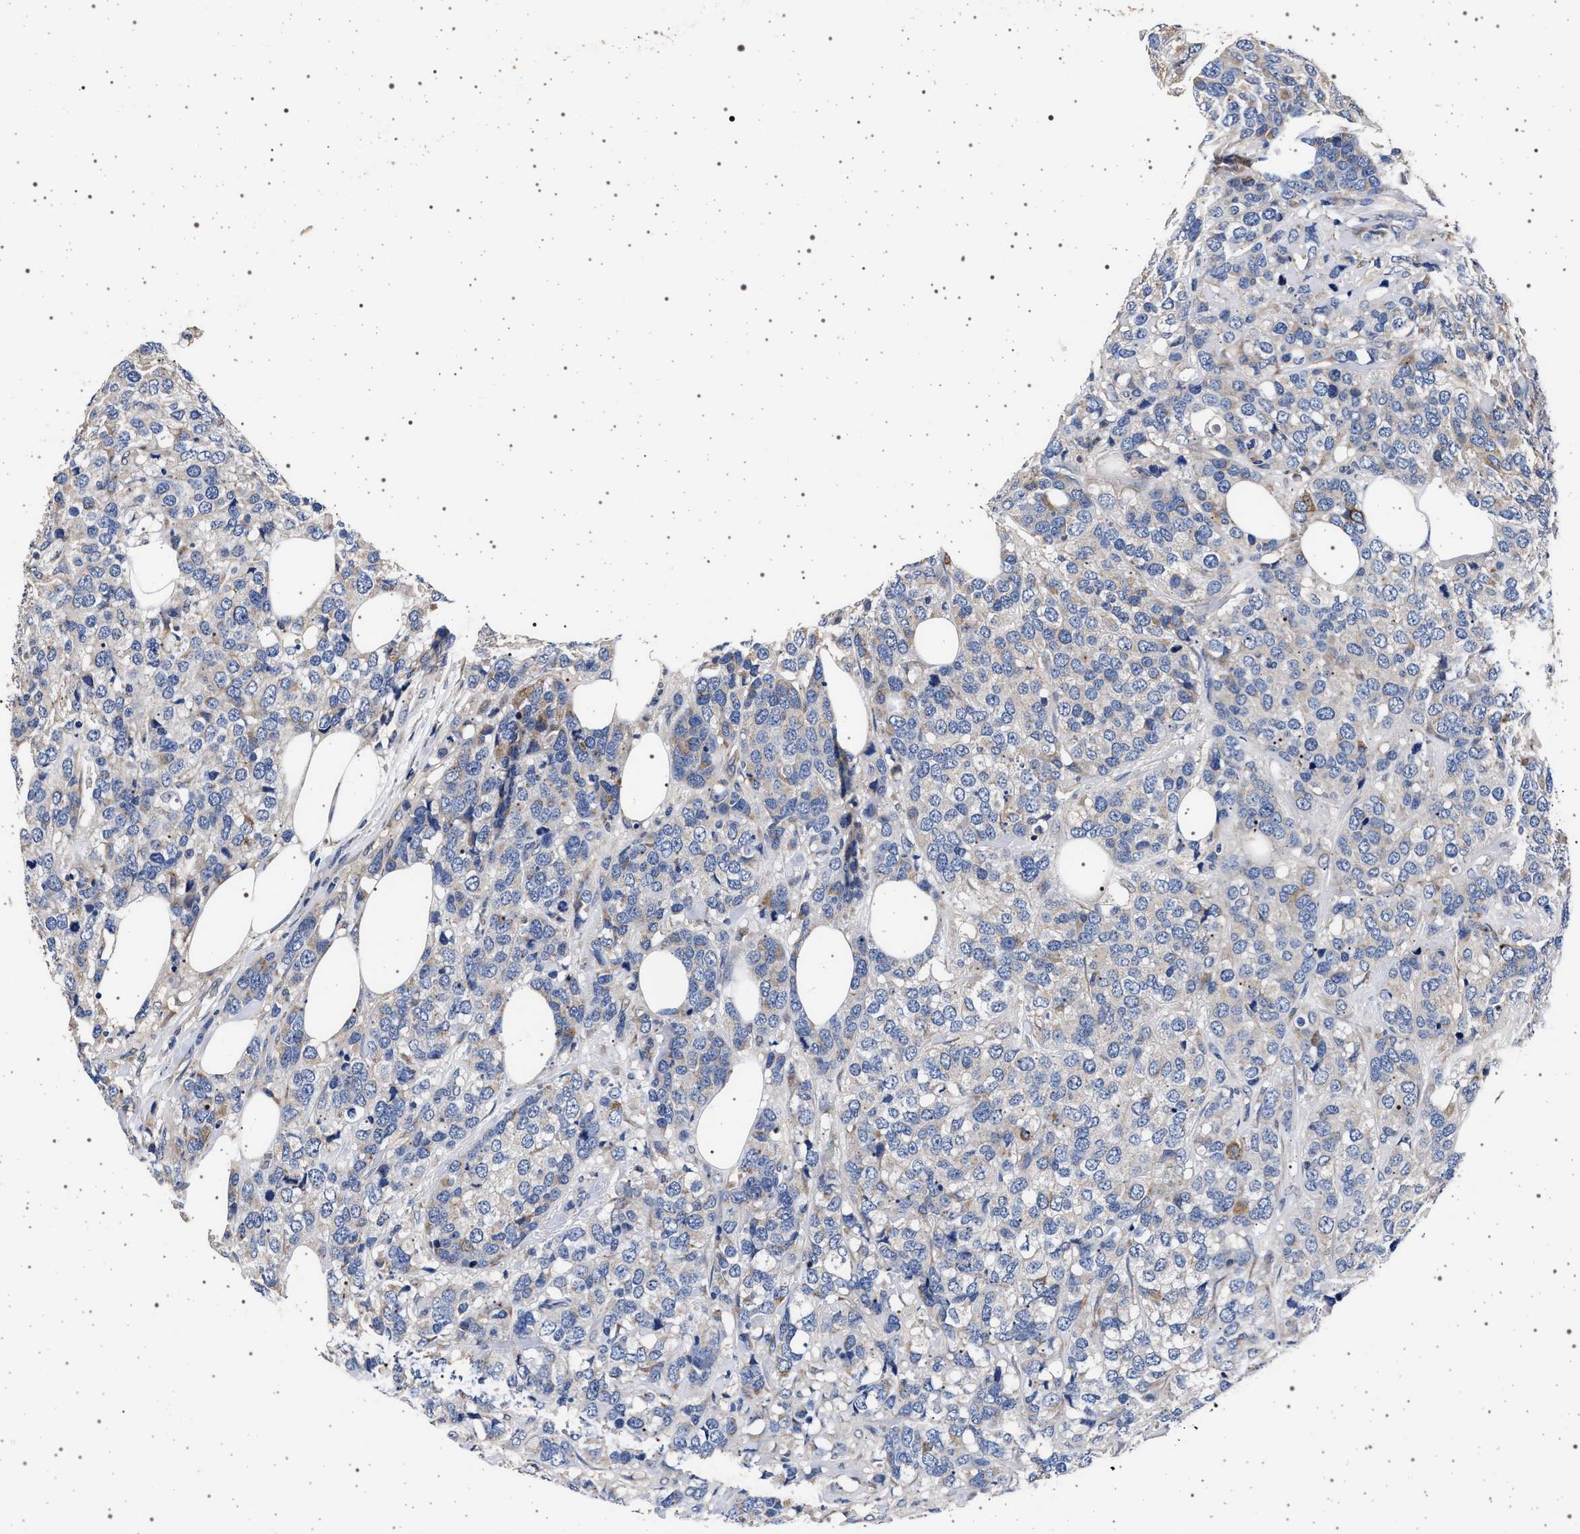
{"staining": {"intensity": "negative", "quantity": "none", "location": "none"}, "tissue": "breast cancer", "cell_type": "Tumor cells", "image_type": "cancer", "snomed": [{"axis": "morphology", "description": "Lobular carcinoma"}, {"axis": "topography", "description": "Breast"}], "caption": "This is an immunohistochemistry (IHC) image of human breast lobular carcinoma. There is no positivity in tumor cells.", "gene": "MAP3K2", "patient": {"sex": "female", "age": 59}}